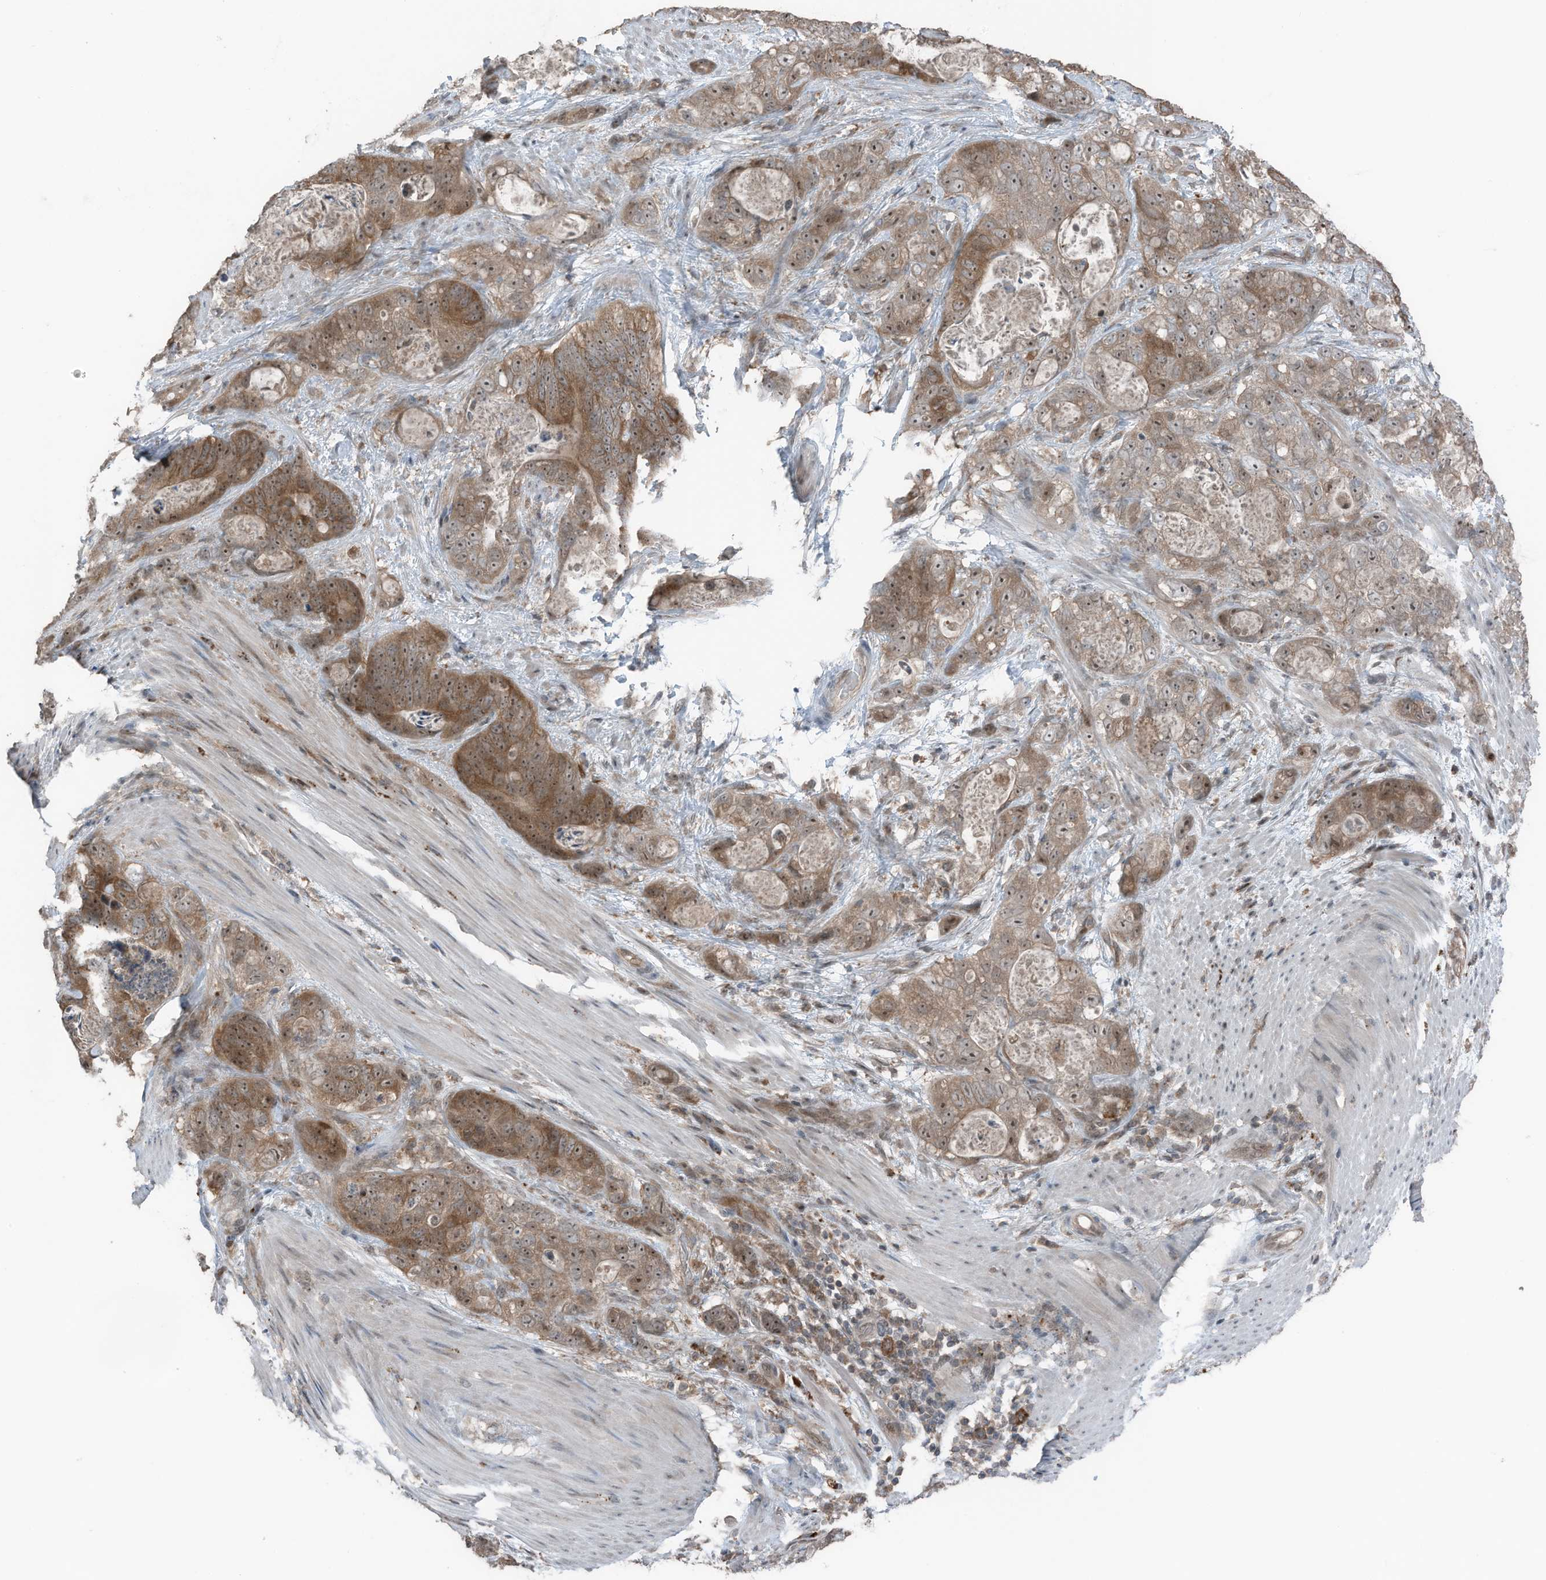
{"staining": {"intensity": "moderate", "quantity": ">75%", "location": "cytoplasmic/membranous,nuclear"}, "tissue": "stomach cancer", "cell_type": "Tumor cells", "image_type": "cancer", "snomed": [{"axis": "morphology", "description": "Normal tissue, NOS"}, {"axis": "morphology", "description": "Adenocarcinoma, NOS"}, {"axis": "topography", "description": "Stomach"}], "caption": "Protein analysis of adenocarcinoma (stomach) tissue shows moderate cytoplasmic/membranous and nuclear staining in approximately >75% of tumor cells.", "gene": "TXNDC9", "patient": {"sex": "female", "age": 89}}